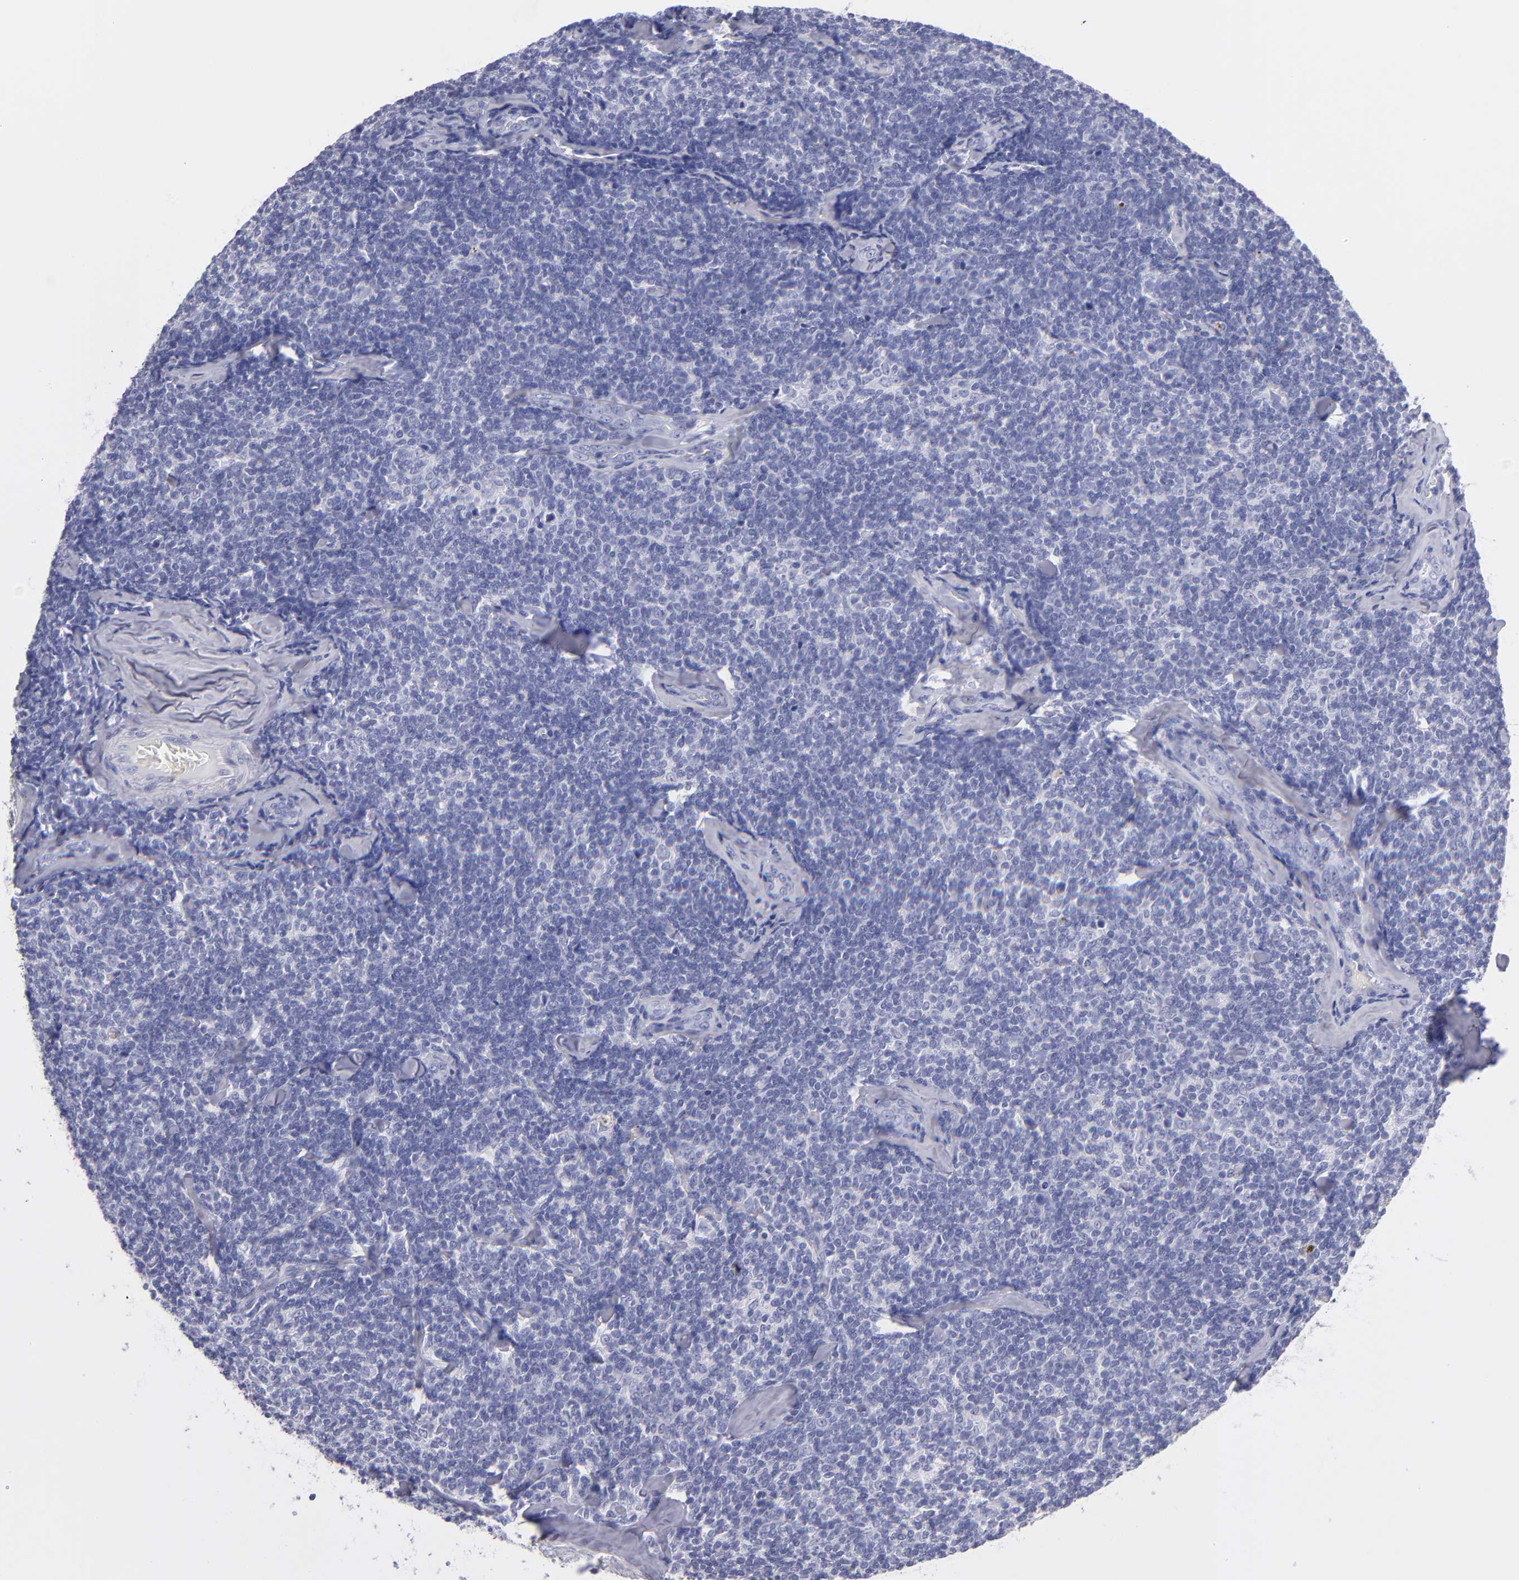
{"staining": {"intensity": "negative", "quantity": "none", "location": "none"}, "tissue": "lymphoma", "cell_type": "Tumor cells", "image_type": "cancer", "snomed": [{"axis": "morphology", "description": "Malignant lymphoma, non-Hodgkin's type, Low grade"}, {"axis": "topography", "description": "Lymph node"}], "caption": "A histopathology image of low-grade malignant lymphoma, non-Hodgkin's type stained for a protein exhibits no brown staining in tumor cells.", "gene": "MB", "patient": {"sex": "female", "age": 56}}